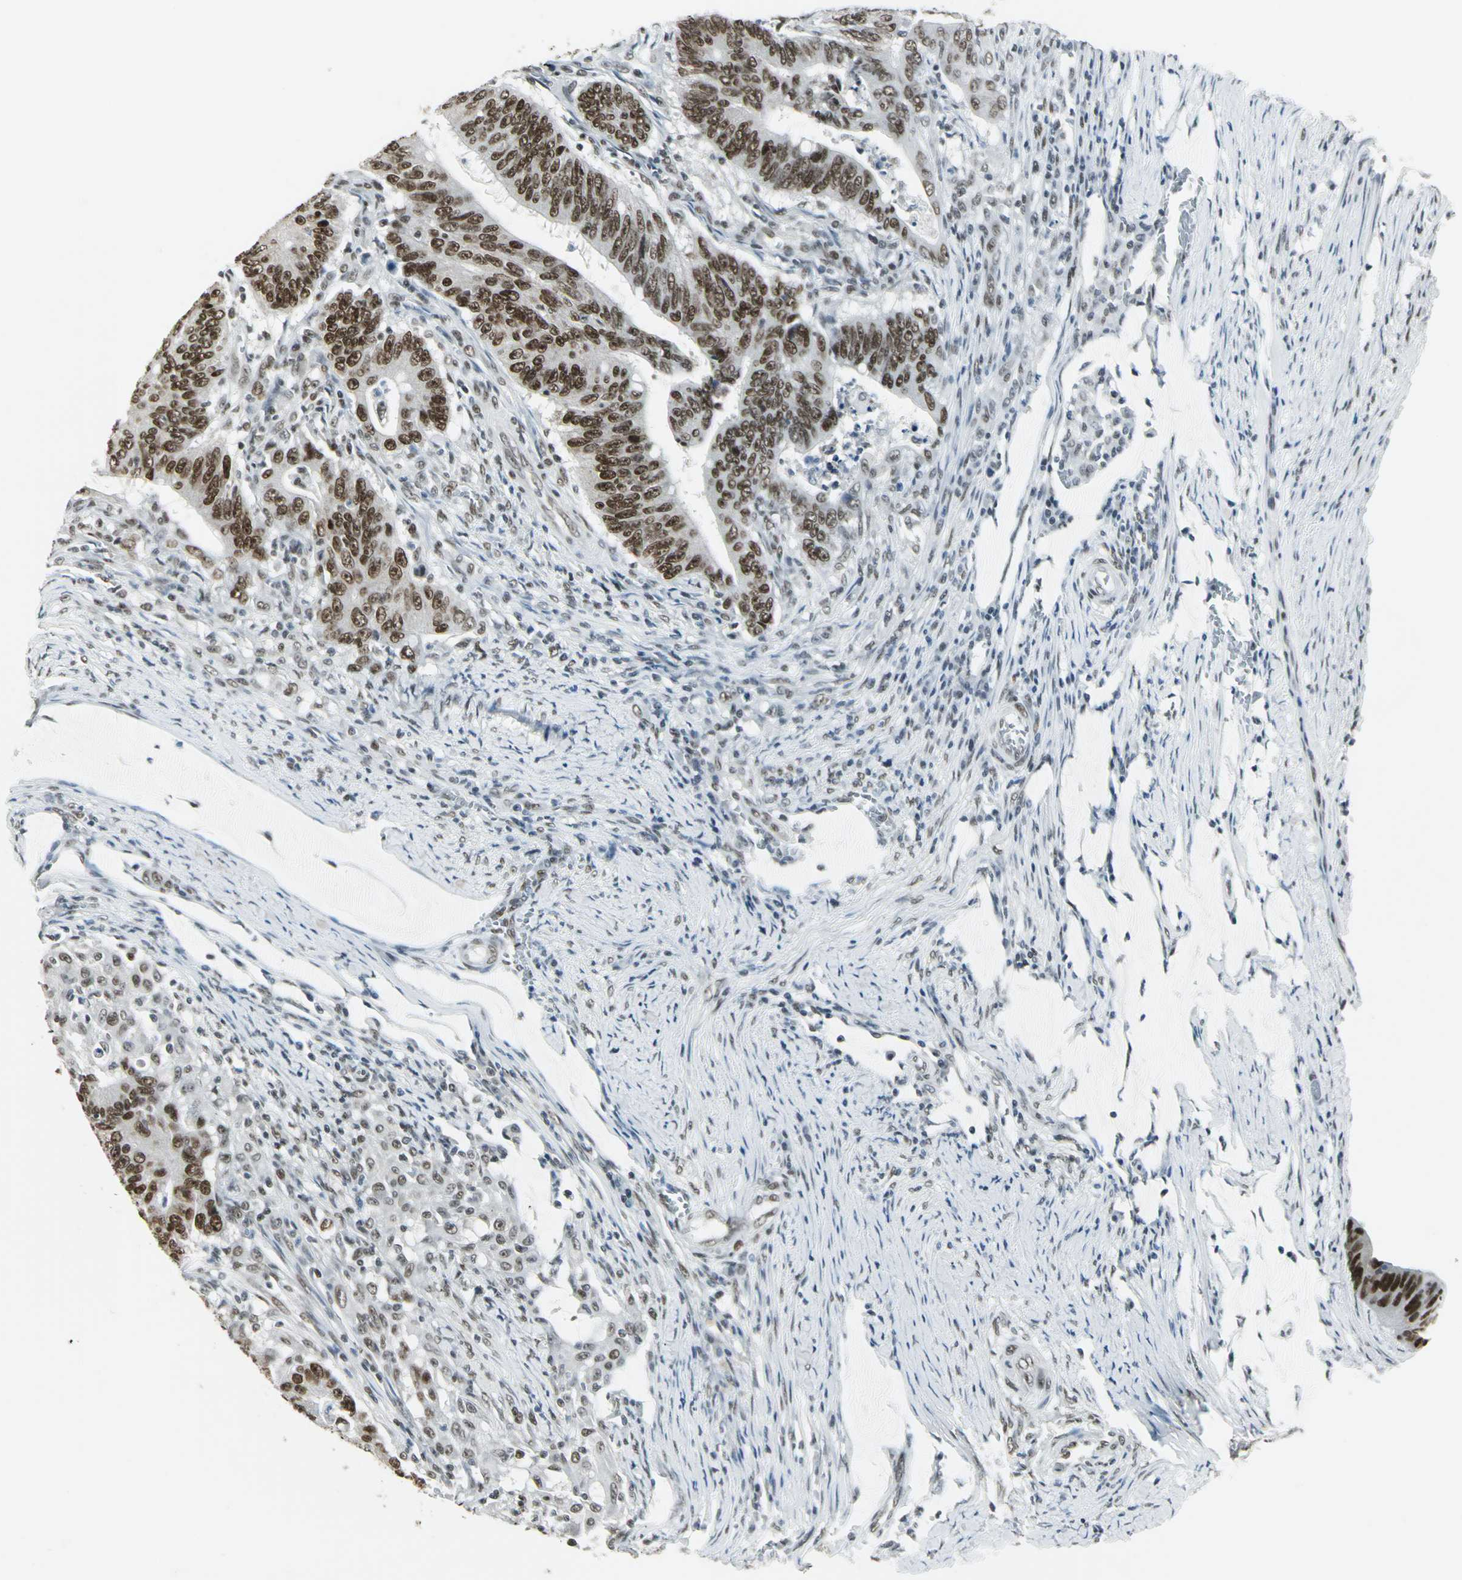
{"staining": {"intensity": "strong", "quantity": ">75%", "location": "nuclear"}, "tissue": "colorectal cancer", "cell_type": "Tumor cells", "image_type": "cancer", "snomed": [{"axis": "morphology", "description": "Adenocarcinoma, NOS"}, {"axis": "topography", "description": "Colon"}], "caption": "This is a histology image of IHC staining of colorectal adenocarcinoma, which shows strong expression in the nuclear of tumor cells.", "gene": "ADNP", "patient": {"sex": "male", "age": 45}}